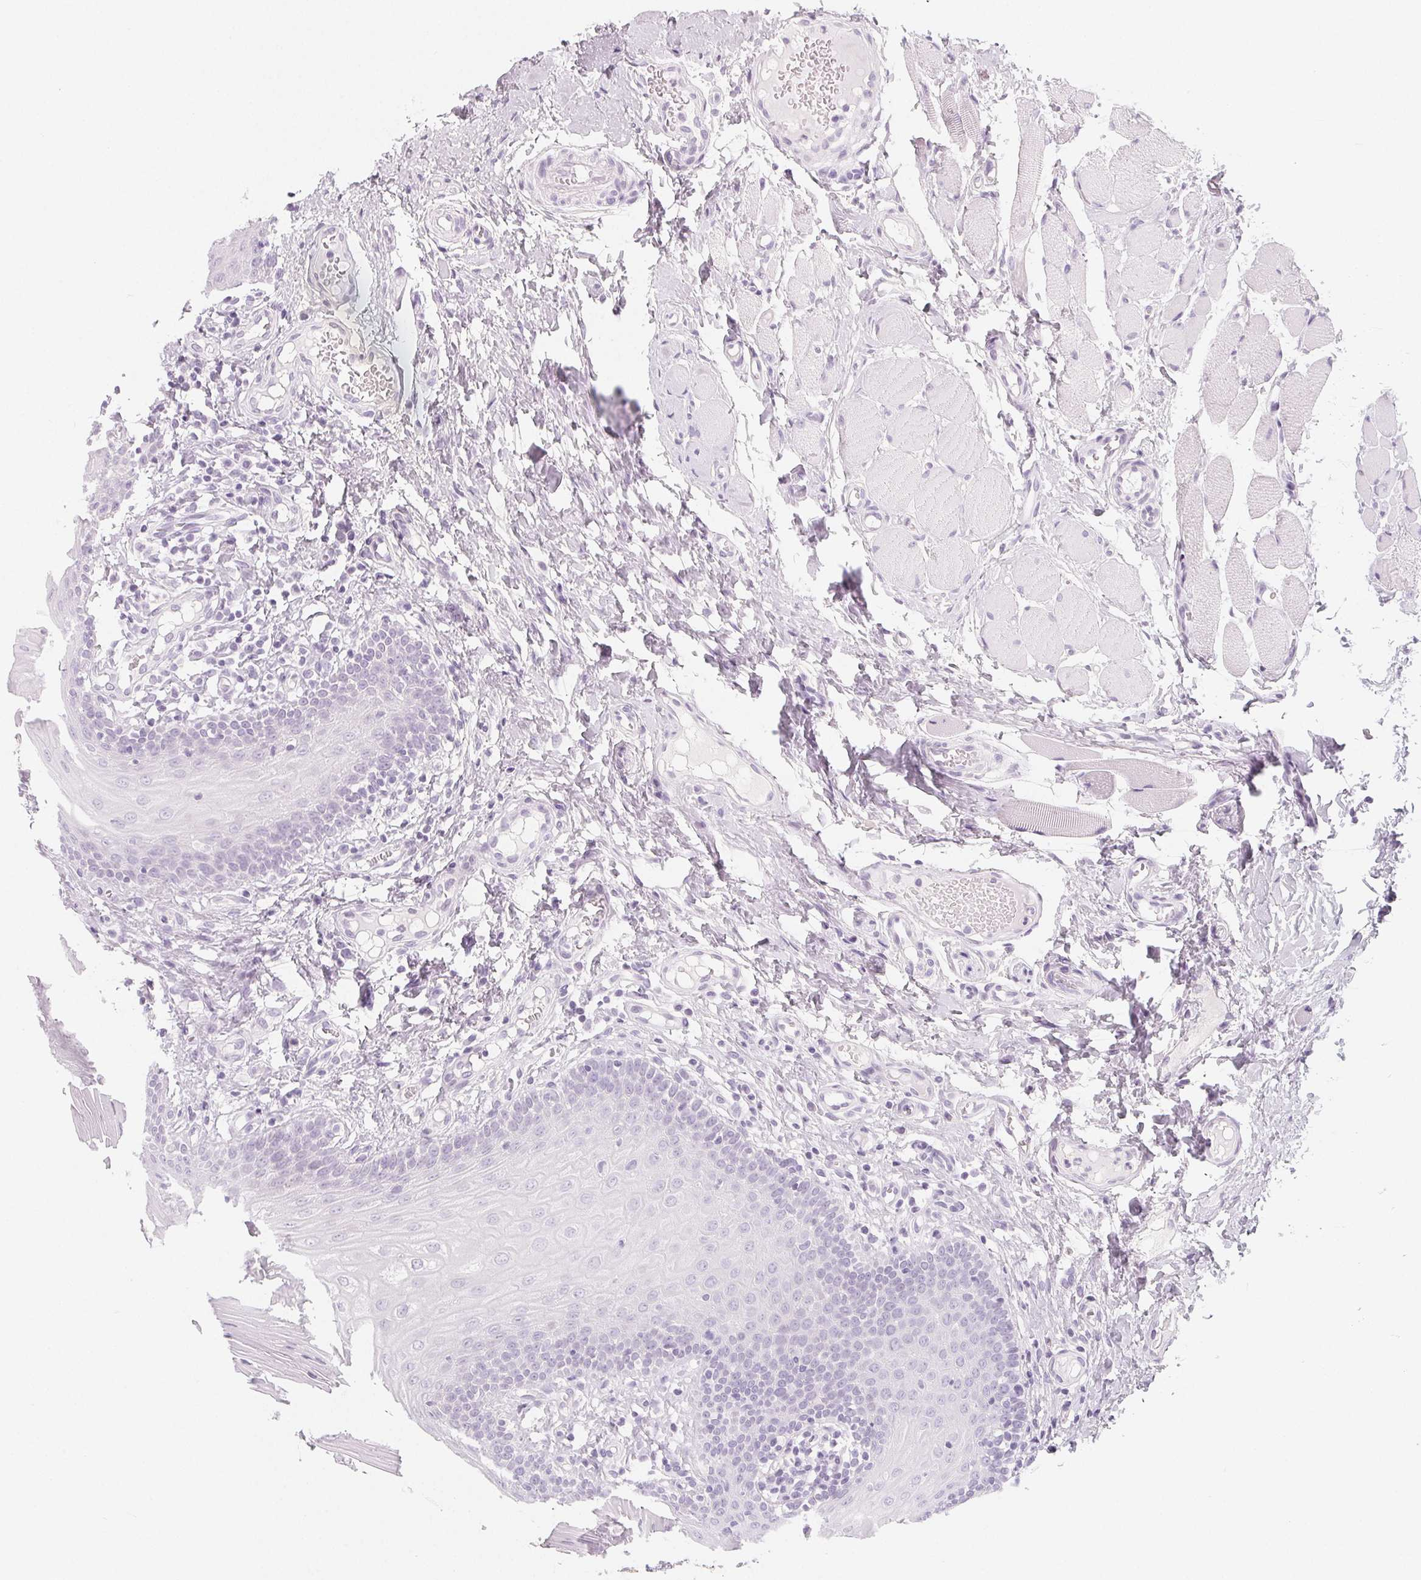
{"staining": {"intensity": "negative", "quantity": "none", "location": "none"}, "tissue": "oral mucosa", "cell_type": "Squamous epithelial cells", "image_type": "normal", "snomed": [{"axis": "morphology", "description": "Normal tissue, NOS"}, {"axis": "topography", "description": "Oral tissue"}, {"axis": "topography", "description": "Tounge, NOS"}], "caption": "High power microscopy micrograph of an IHC histopathology image of unremarkable oral mucosa, revealing no significant expression in squamous epithelial cells. Brightfield microscopy of immunohistochemistry (IHC) stained with DAB (3,3'-diaminobenzidine) (brown) and hematoxylin (blue), captured at high magnification.", "gene": "SH3GL2", "patient": {"sex": "female", "age": 58}}